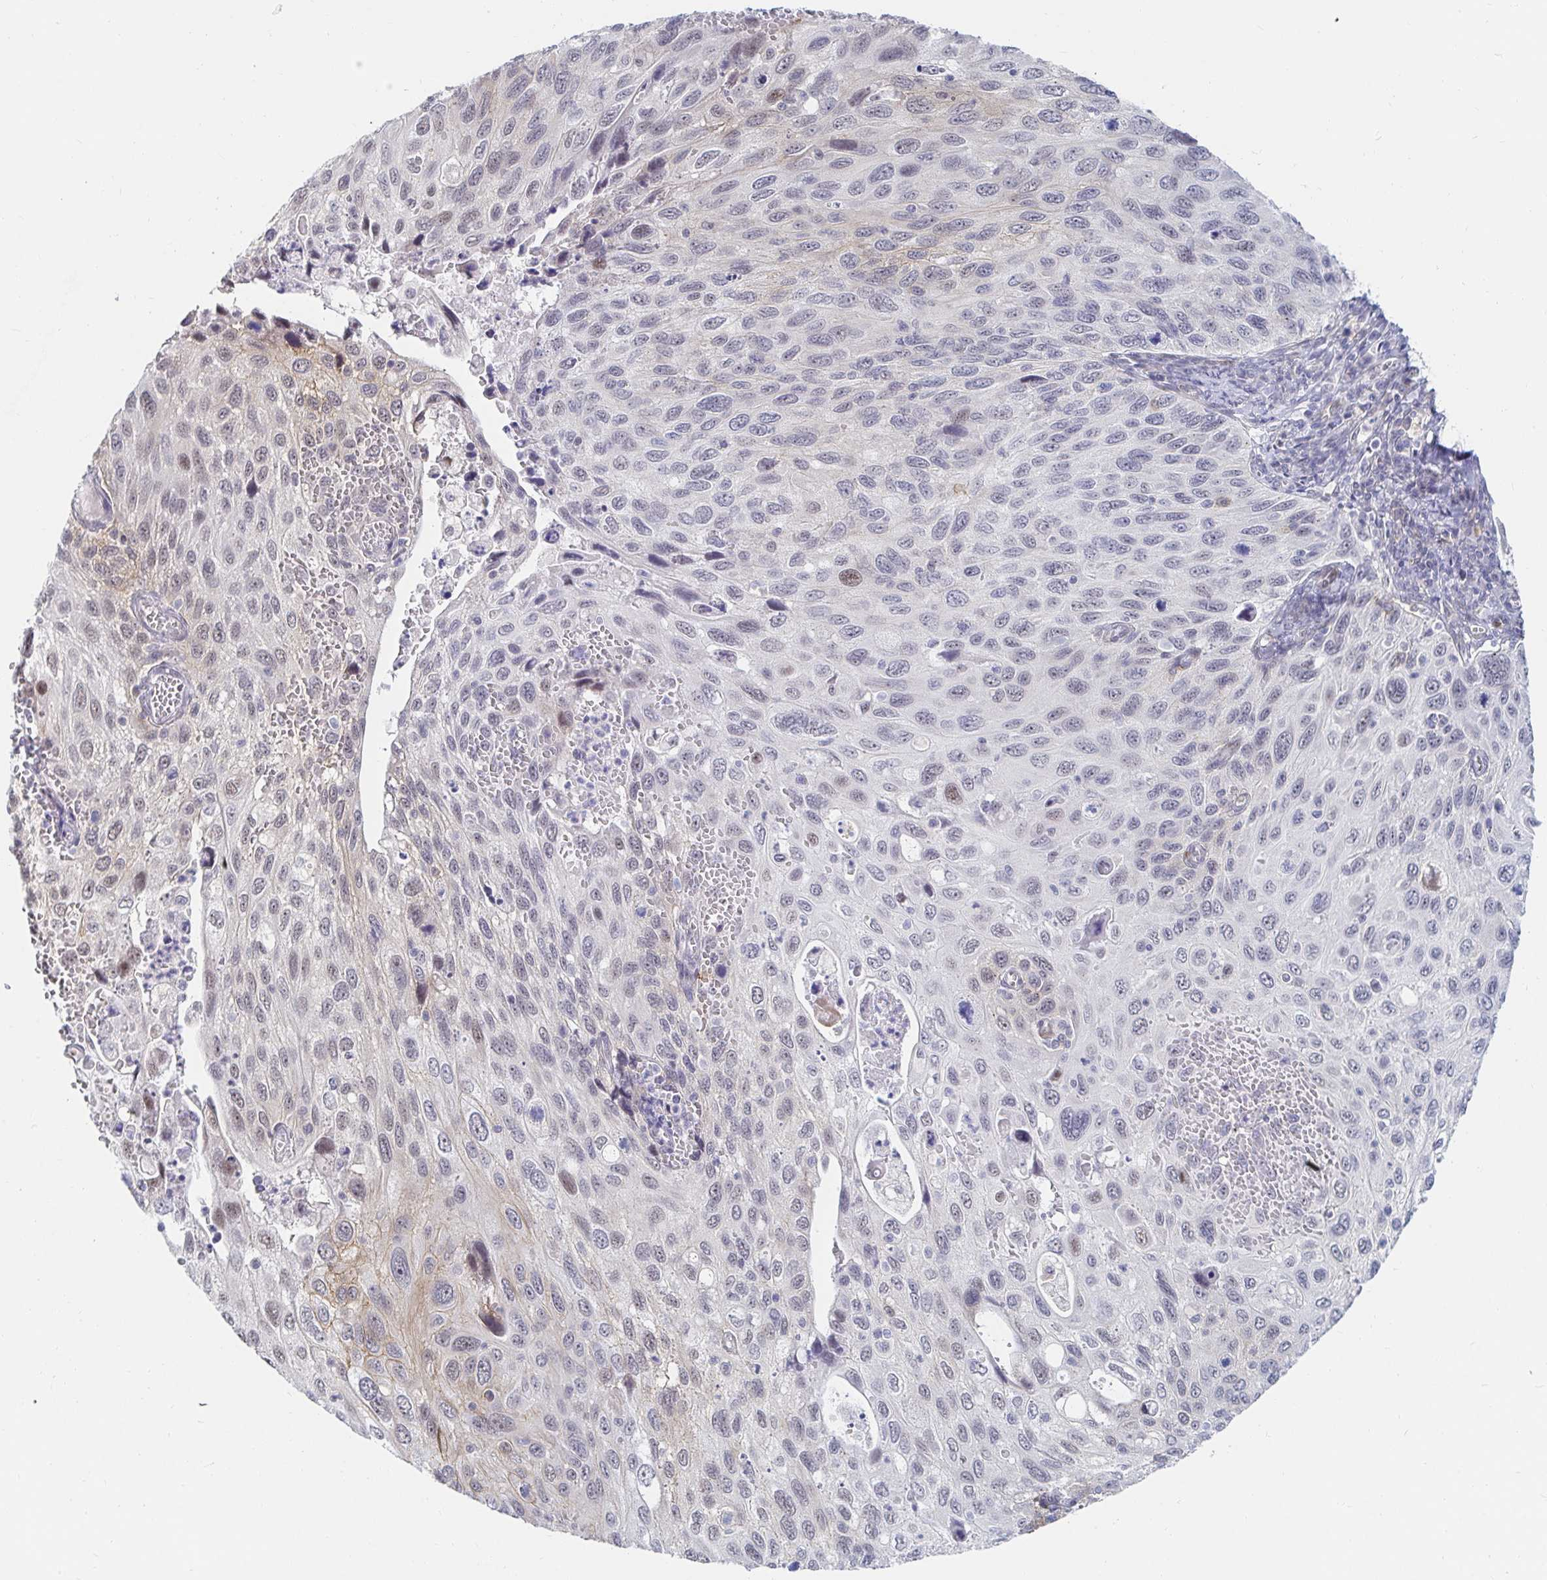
{"staining": {"intensity": "weak", "quantity": "25%-75%", "location": "nuclear"}, "tissue": "cervical cancer", "cell_type": "Tumor cells", "image_type": "cancer", "snomed": [{"axis": "morphology", "description": "Squamous cell carcinoma, NOS"}, {"axis": "topography", "description": "Cervix"}], "caption": "Cervical cancer tissue demonstrates weak nuclear staining in approximately 25%-75% of tumor cells, visualized by immunohistochemistry.", "gene": "COL28A1", "patient": {"sex": "female", "age": 70}}